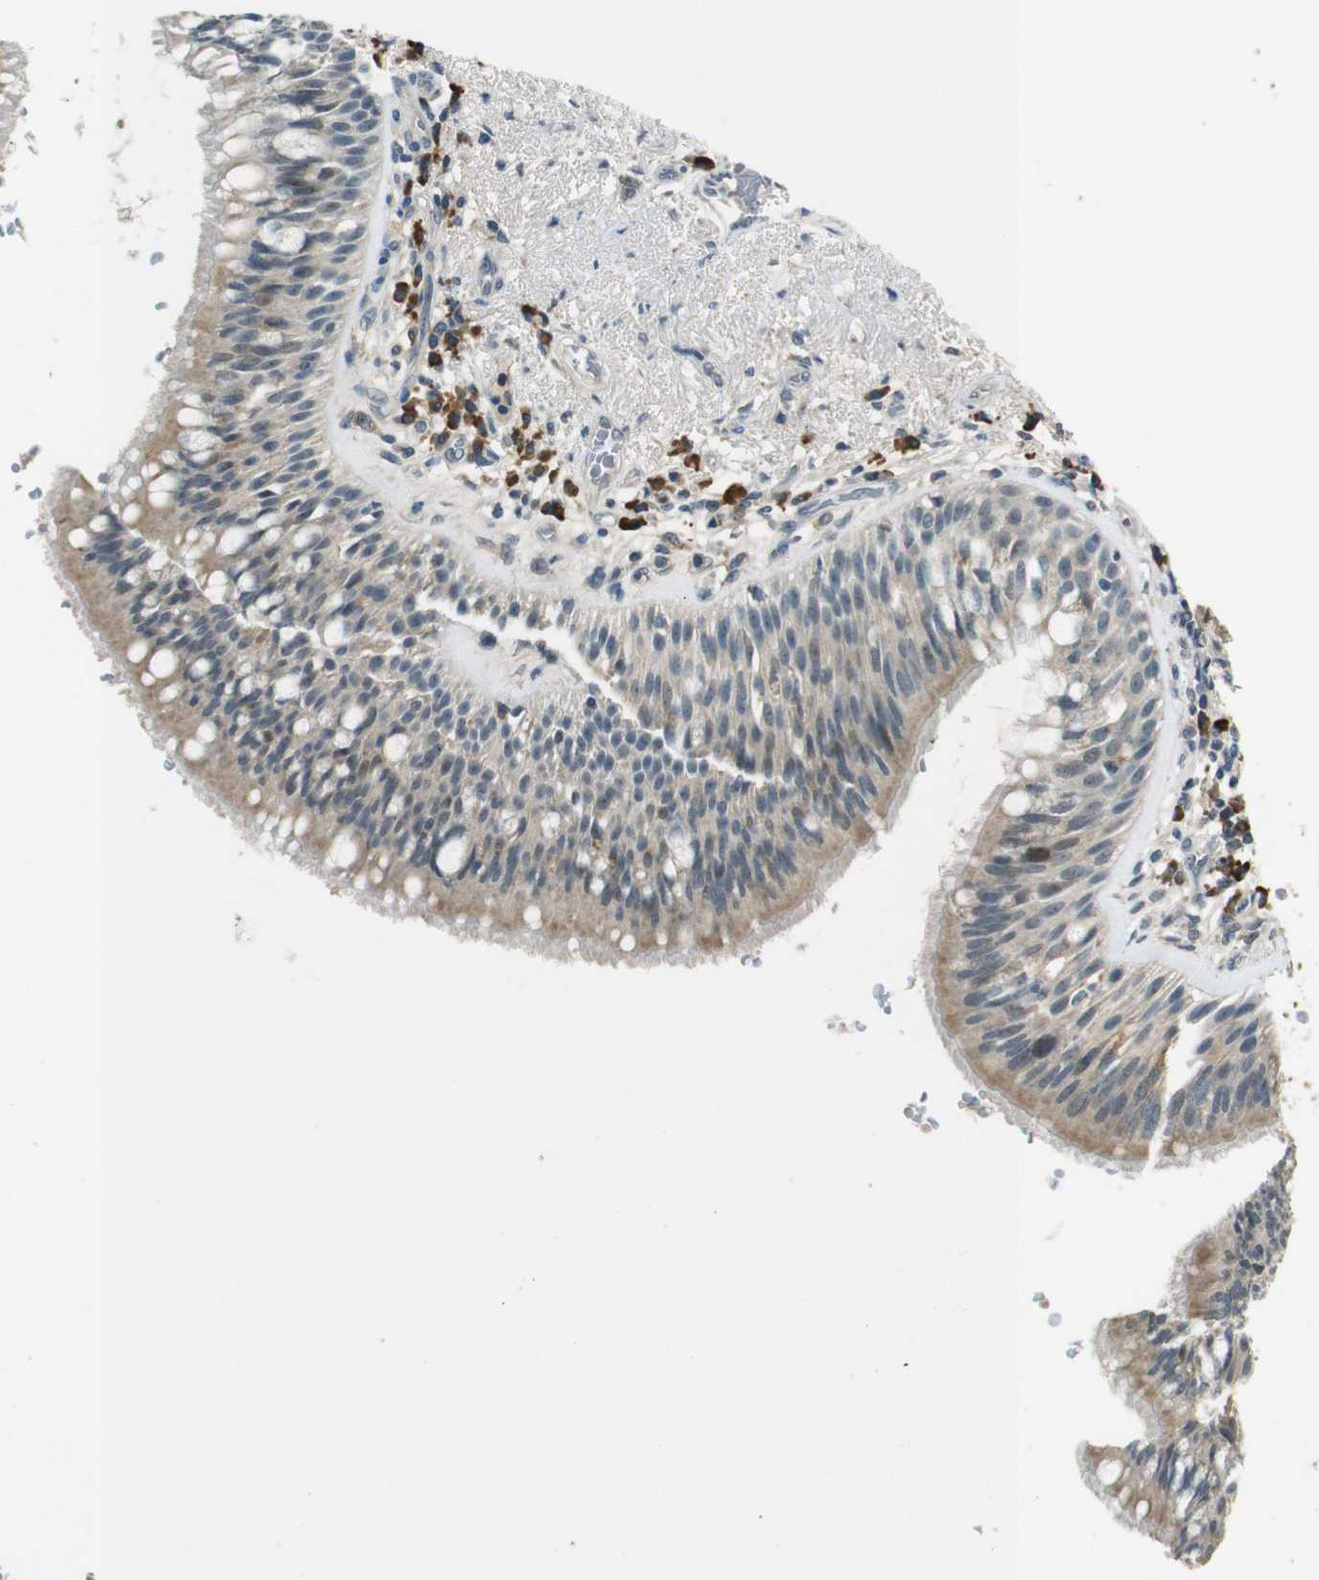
{"staining": {"intensity": "moderate", "quantity": ">75%", "location": "cytoplasmic/membranous"}, "tissue": "bronchus", "cell_type": "Respiratory epithelial cells", "image_type": "normal", "snomed": [{"axis": "morphology", "description": "Normal tissue, NOS"}, {"axis": "morphology", "description": "Adenocarcinoma, NOS"}, {"axis": "morphology", "description": "Adenocarcinoma, metastatic, NOS"}, {"axis": "topography", "description": "Lymph node"}, {"axis": "topography", "description": "Bronchus"}, {"axis": "topography", "description": "Lung"}], "caption": "The photomicrograph shows a brown stain indicating the presence of a protein in the cytoplasmic/membranous of respiratory epithelial cells in bronchus.", "gene": "MAGI2", "patient": {"sex": "female", "age": 54}}